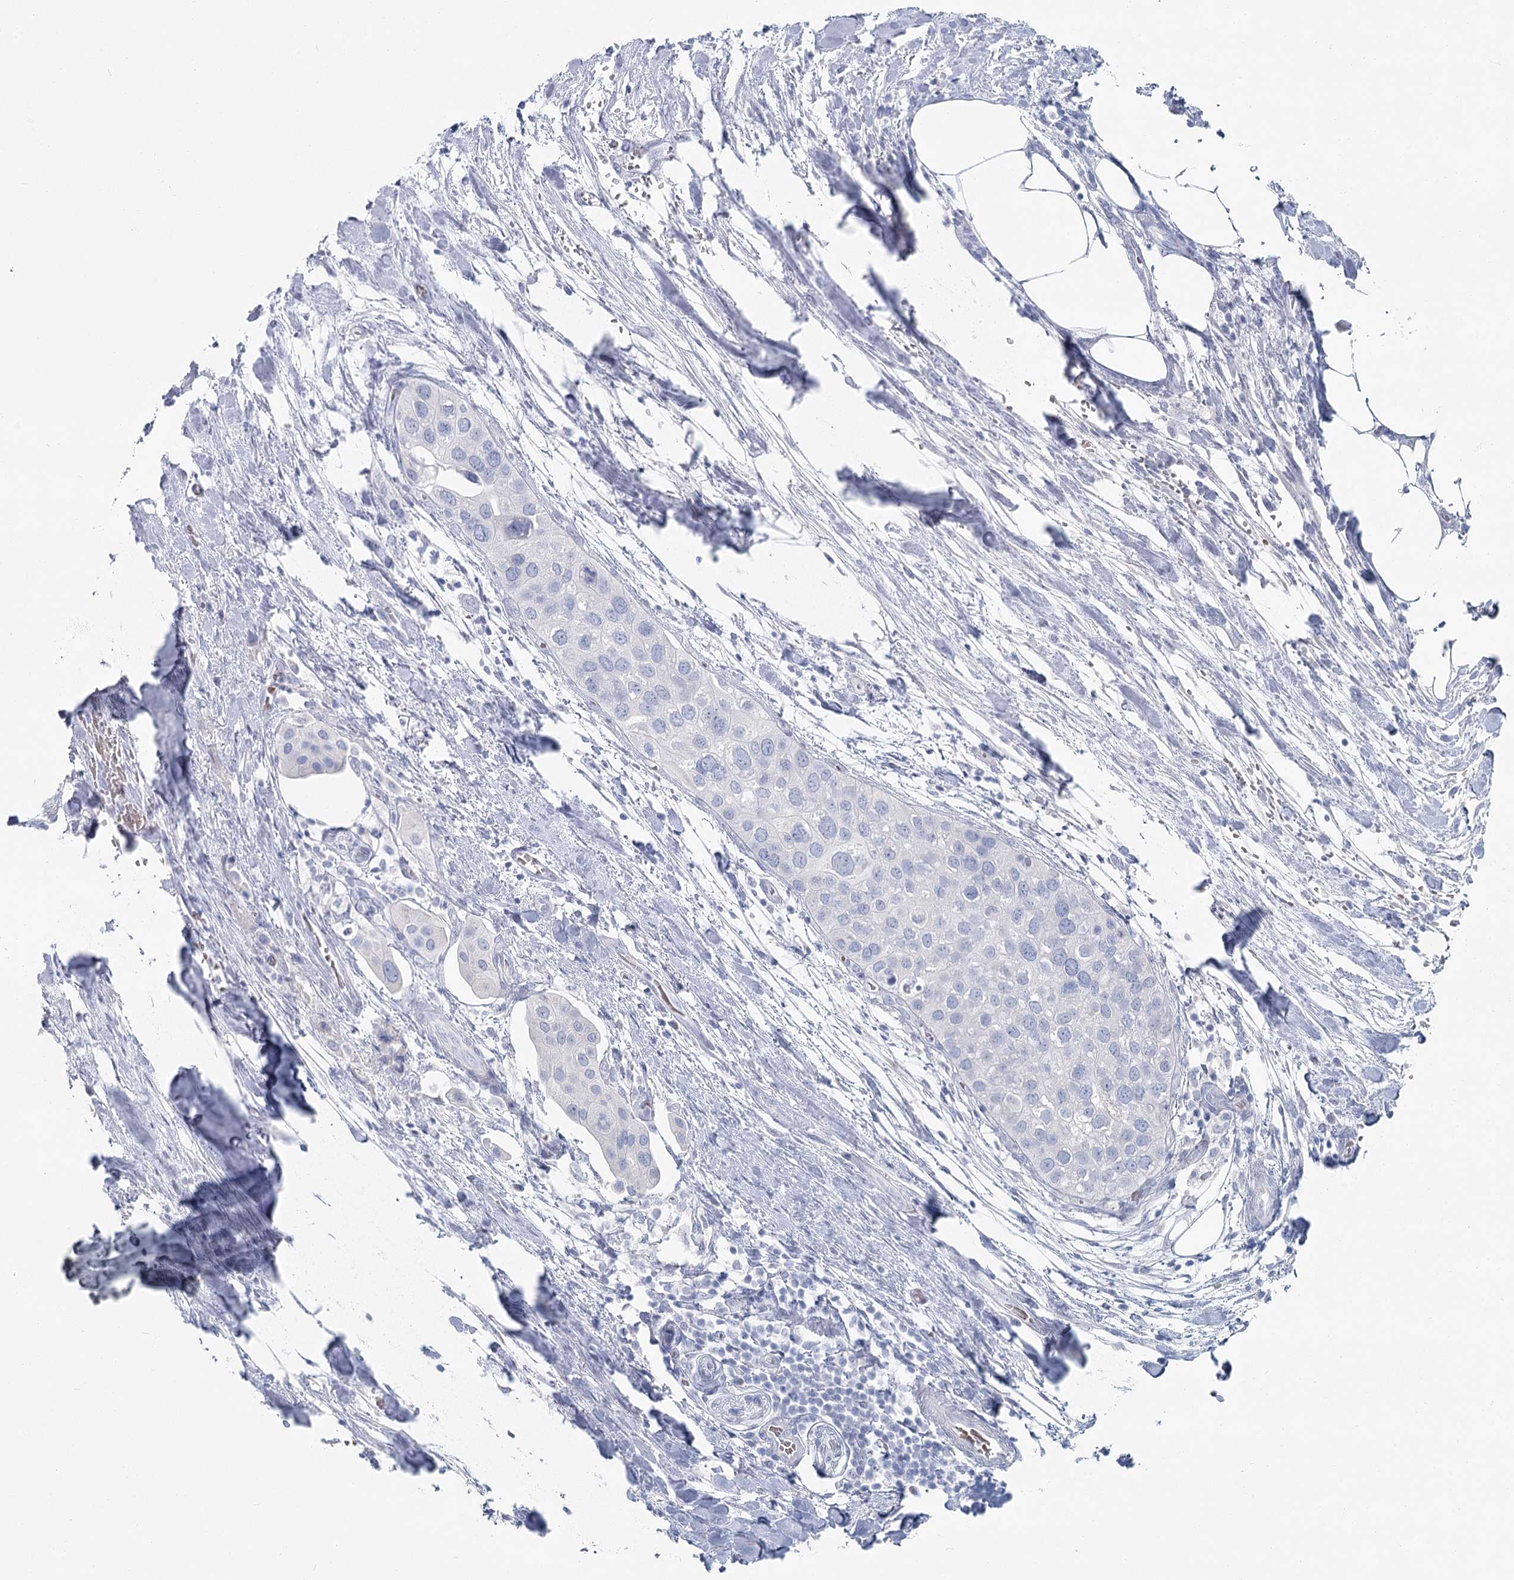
{"staining": {"intensity": "negative", "quantity": "none", "location": "none"}, "tissue": "urothelial cancer", "cell_type": "Tumor cells", "image_type": "cancer", "snomed": [{"axis": "morphology", "description": "Urothelial carcinoma, High grade"}, {"axis": "topography", "description": "Urinary bladder"}], "caption": "High power microscopy micrograph of an immunohistochemistry histopathology image of urothelial cancer, revealing no significant positivity in tumor cells.", "gene": "IFIT5", "patient": {"sex": "male", "age": 64}}